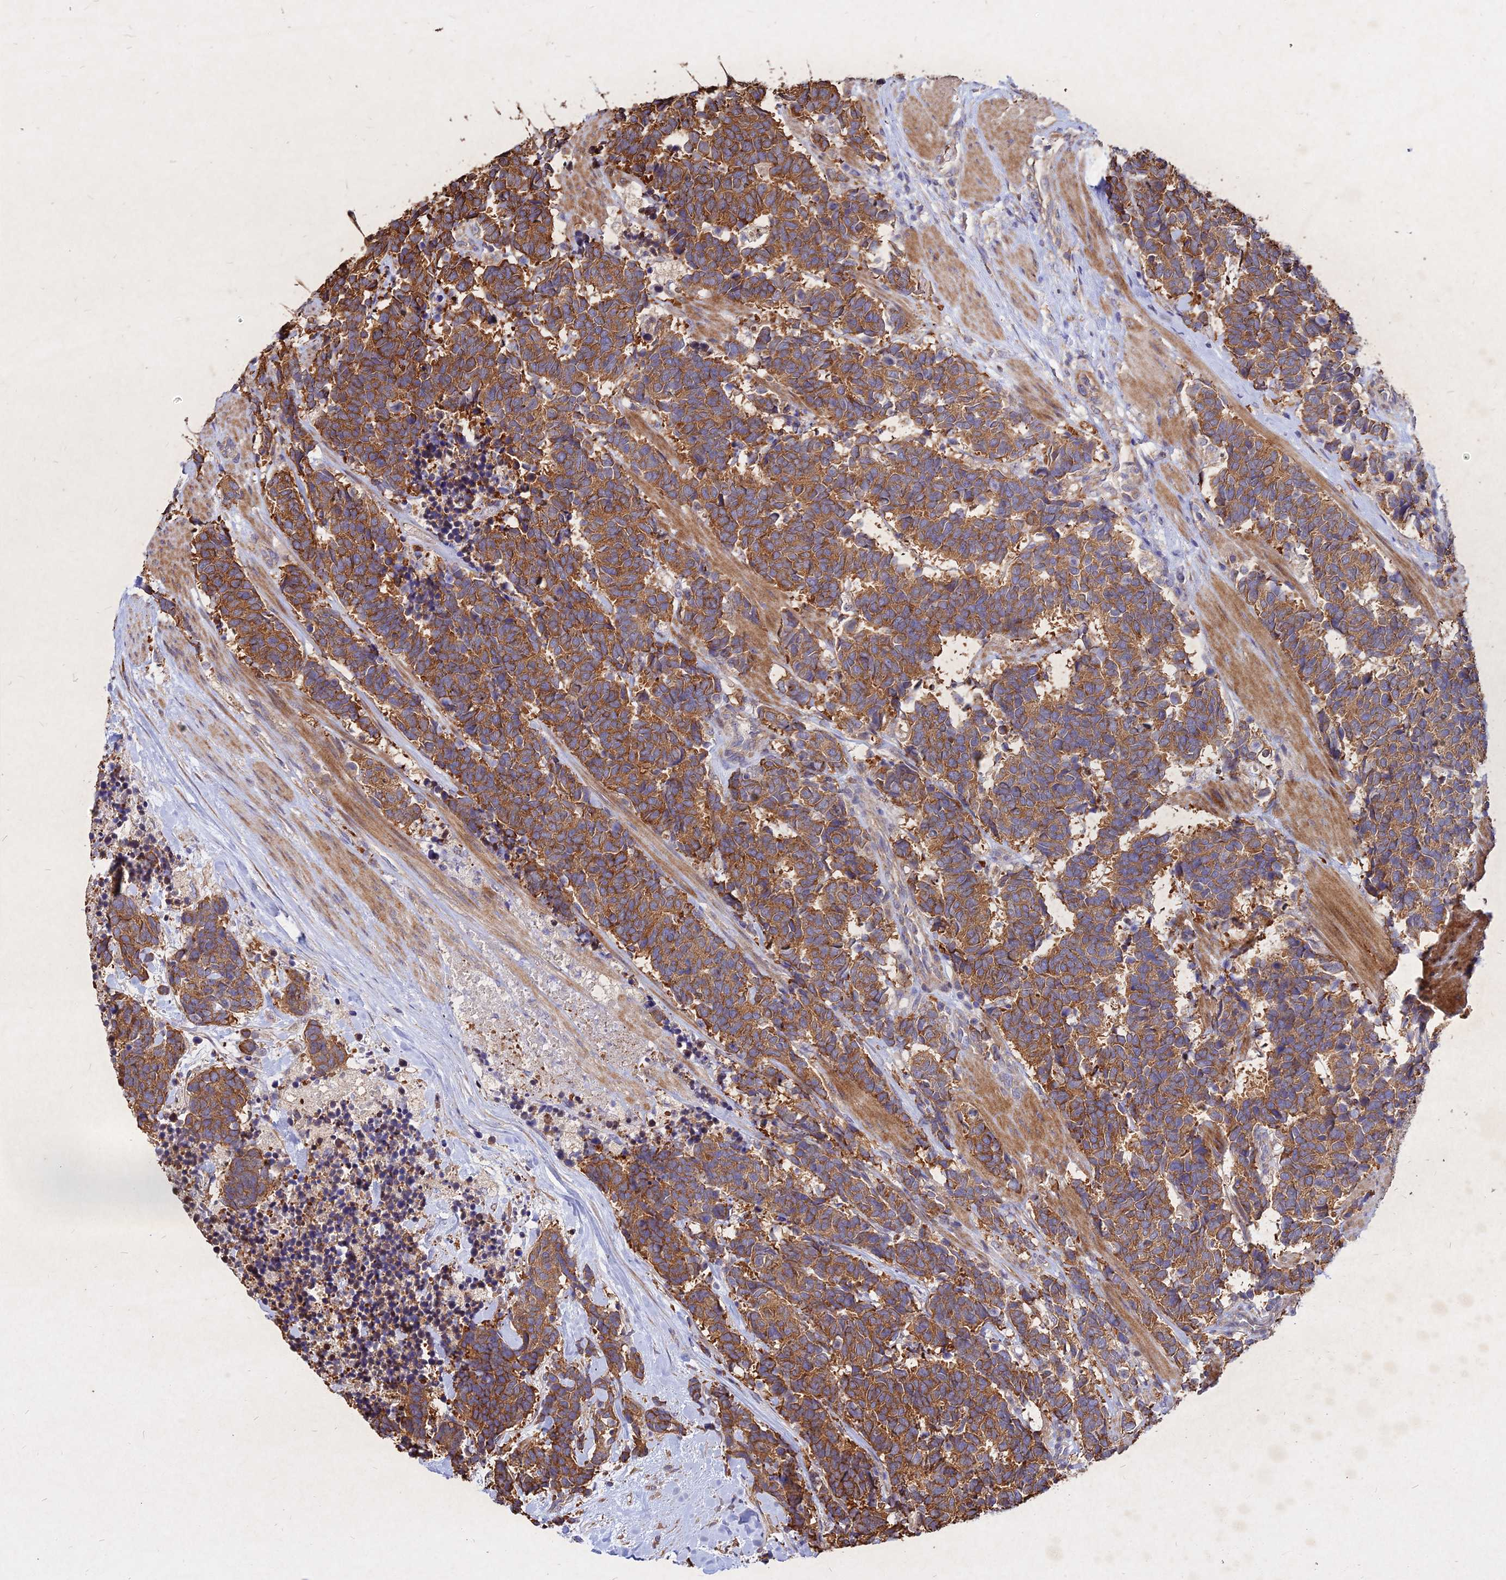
{"staining": {"intensity": "strong", "quantity": ">75%", "location": "cytoplasmic/membranous"}, "tissue": "carcinoid", "cell_type": "Tumor cells", "image_type": "cancer", "snomed": [{"axis": "morphology", "description": "Carcinoma, NOS"}, {"axis": "morphology", "description": "Carcinoid, malignant, NOS"}, {"axis": "topography", "description": "Prostate"}], "caption": "Carcinoid stained with DAB (3,3'-diaminobenzidine) IHC shows high levels of strong cytoplasmic/membranous positivity in about >75% of tumor cells. Using DAB (brown) and hematoxylin (blue) stains, captured at high magnification using brightfield microscopy.", "gene": "SKA1", "patient": {"sex": "male", "age": 57}}